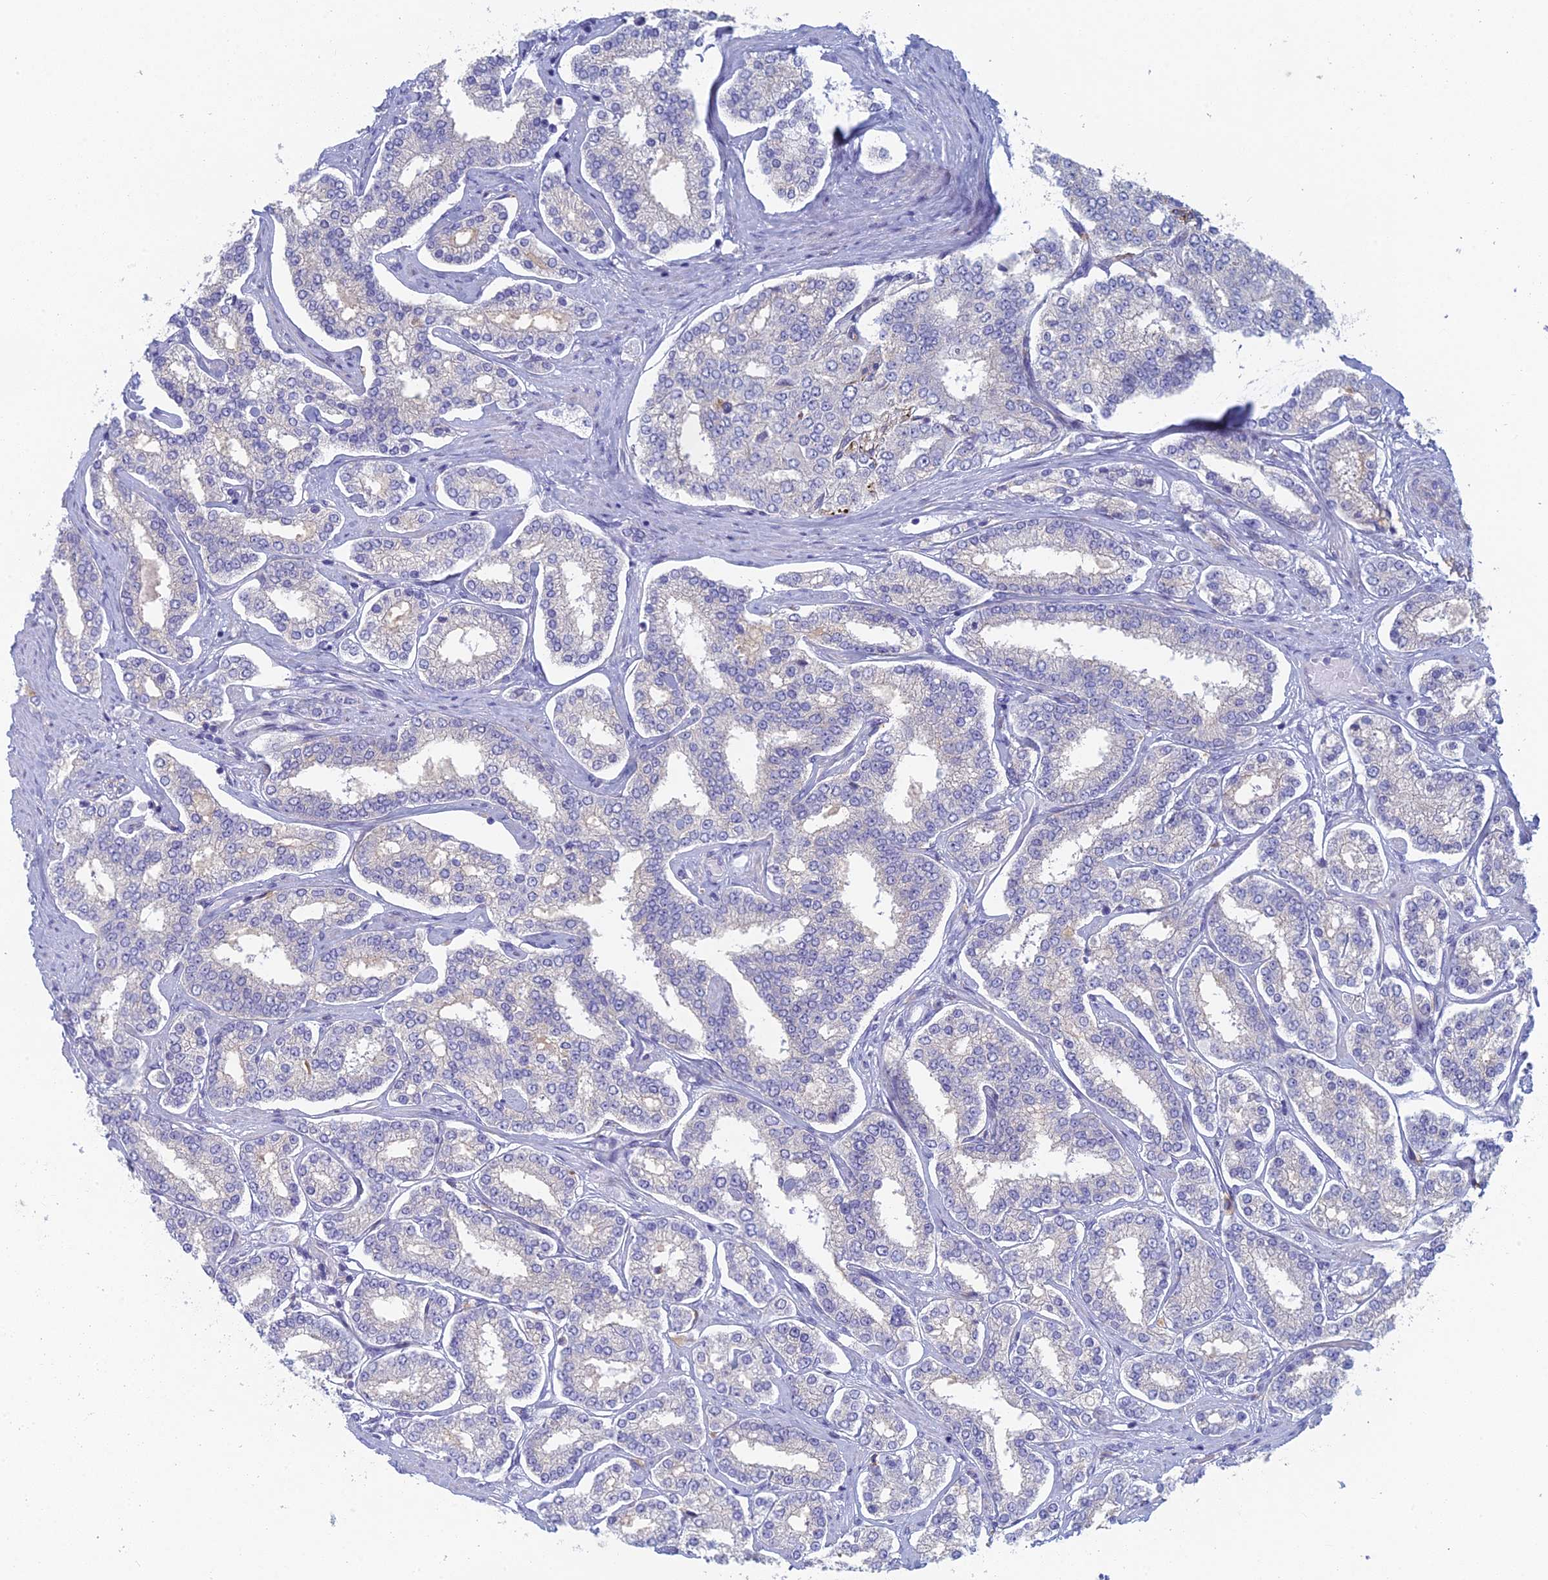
{"staining": {"intensity": "negative", "quantity": "none", "location": "none"}, "tissue": "prostate cancer", "cell_type": "Tumor cells", "image_type": "cancer", "snomed": [{"axis": "morphology", "description": "Normal tissue, NOS"}, {"axis": "morphology", "description": "Adenocarcinoma, High grade"}, {"axis": "topography", "description": "Prostate"}], "caption": "Protein analysis of adenocarcinoma (high-grade) (prostate) reveals no significant expression in tumor cells.", "gene": "FERD3L", "patient": {"sex": "male", "age": 83}}